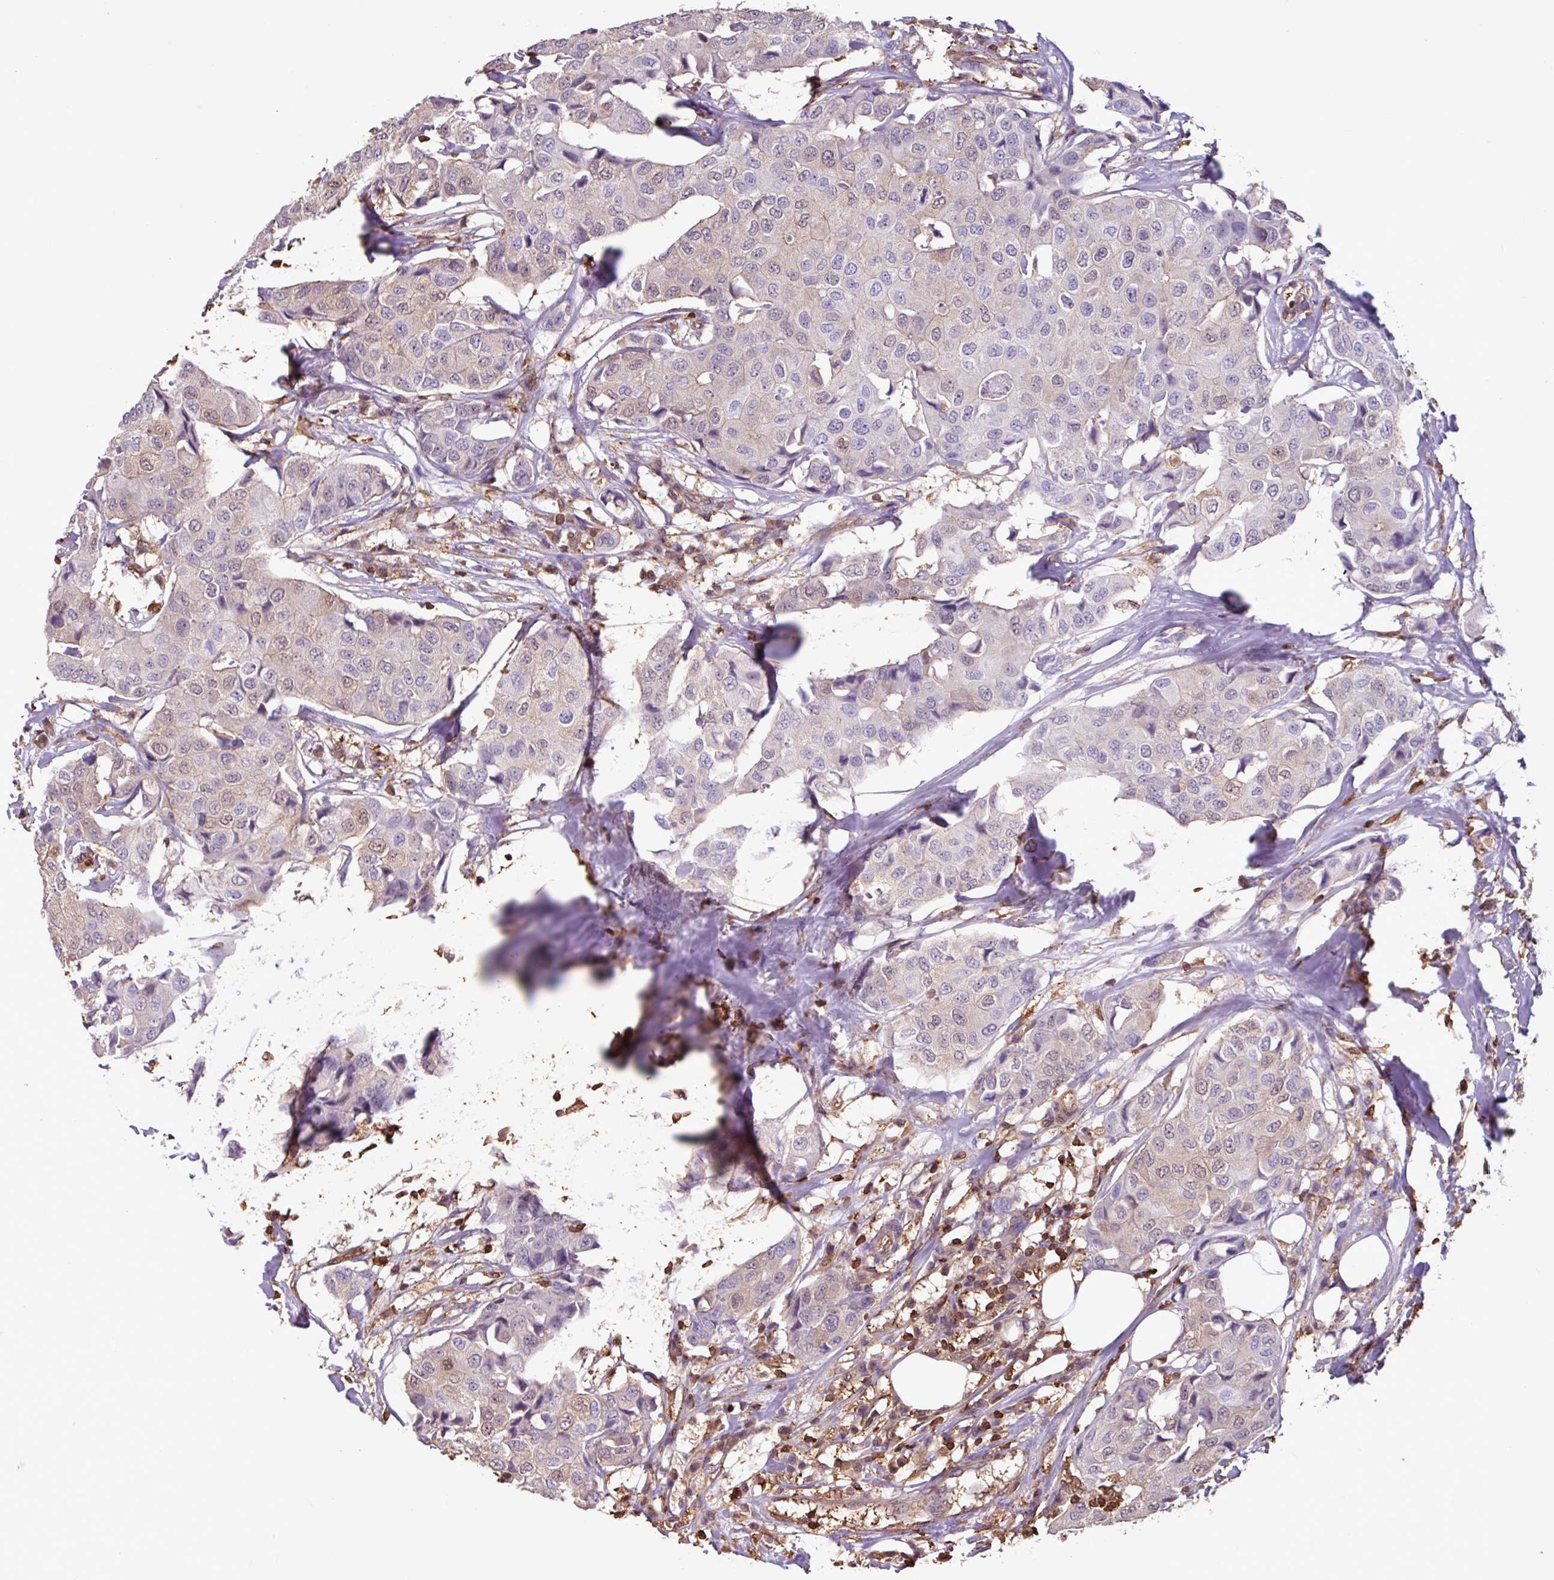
{"staining": {"intensity": "weak", "quantity": "<25%", "location": "cytoplasmic/membranous,nuclear"}, "tissue": "breast cancer", "cell_type": "Tumor cells", "image_type": "cancer", "snomed": [{"axis": "morphology", "description": "Duct carcinoma"}, {"axis": "topography", "description": "Breast"}], "caption": "High magnification brightfield microscopy of invasive ductal carcinoma (breast) stained with DAB (3,3'-diaminobenzidine) (brown) and counterstained with hematoxylin (blue): tumor cells show no significant staining.", "gene": "ARHGDIB", "patient": {"sex": "female", "age": 80}}